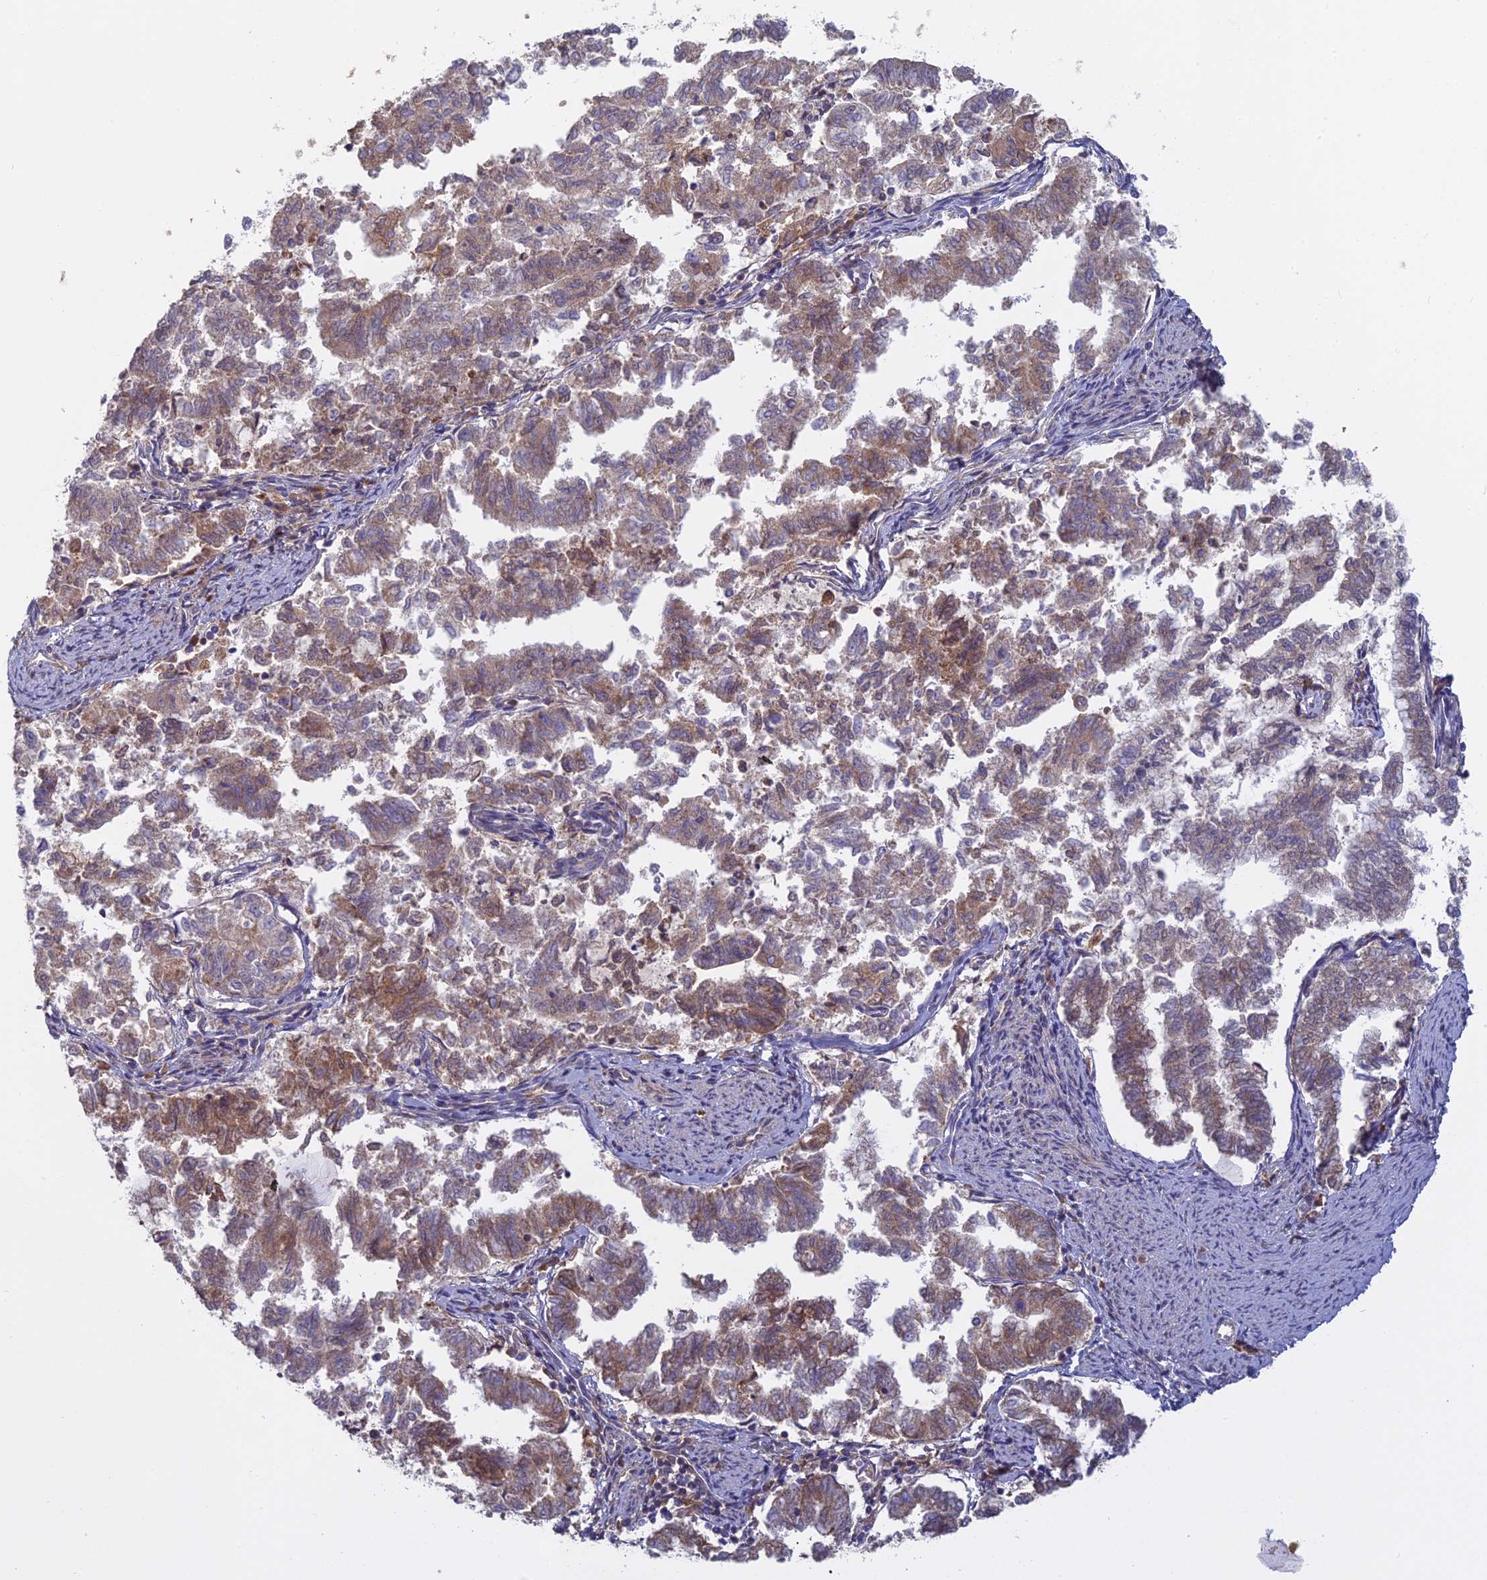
{"staining": {"intensity": "moderate", "quantity": ">75%", "location": "cytoplasmic/membranous"}, "tissue": "endometrial cancer", "cell_type": "Tumor cells", "image_type": "cancer", "snomed": [{"axis": "morphology", "description": "Adenocarcinoma, NOS"}, {"axis": "topography", "description": "Endometrium"}], "caption": "High-power microscopy captured an immunohistochemistry histopathology image of endometrial adenocarcinoma, revealing moderate cytoplasmic/membranous positivity in approximately >75% of tumor cells. (DAB IHC with brightfield microscopy, high magnification).", "gene": "CCDC167", "patient": {"sex": "female", "age": 79}}